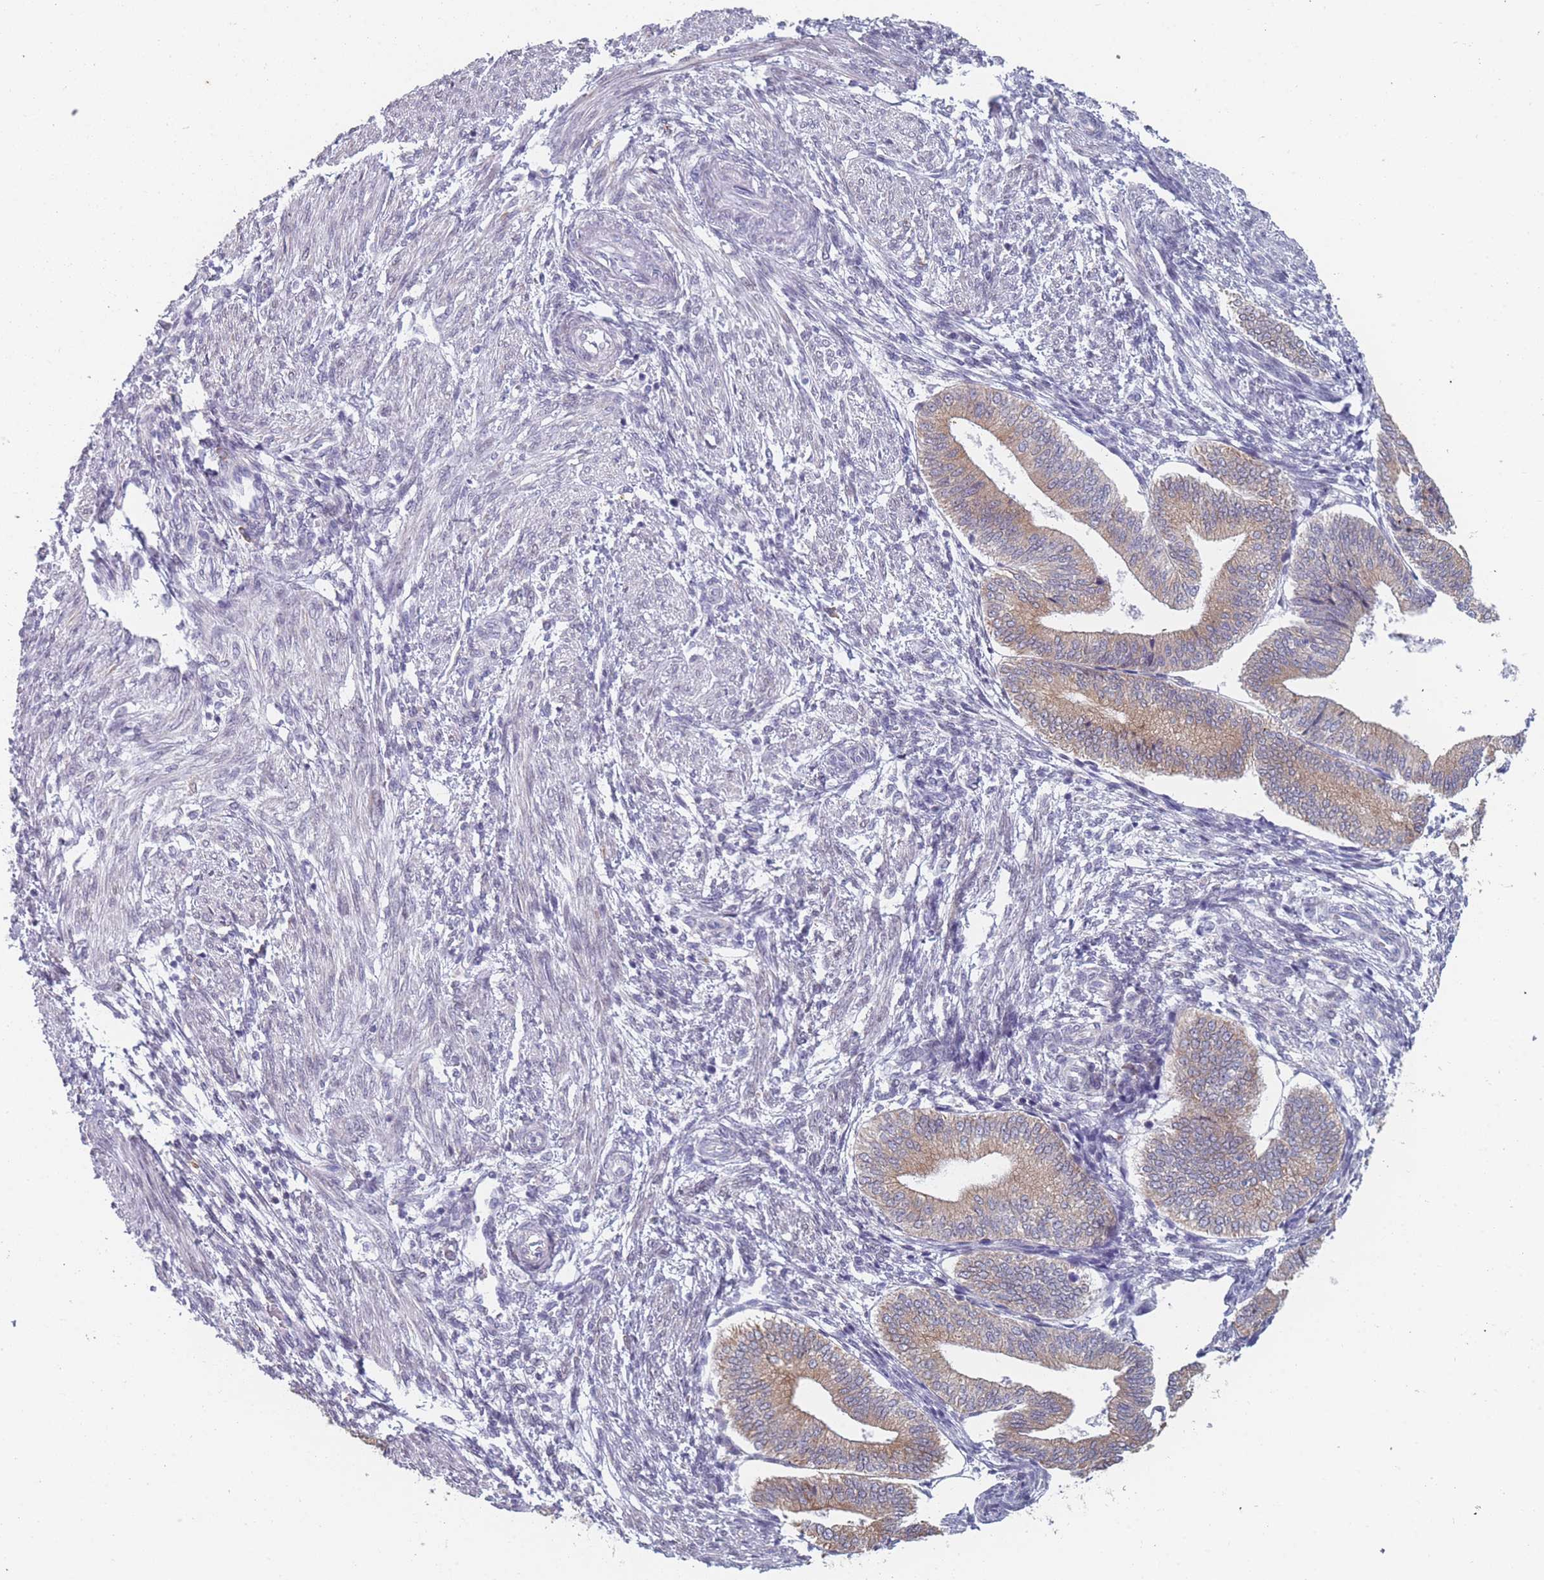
{"staining": {"intensity": "negative", "quantity": "none", "location": "none"}, "tissue": "endometrium", "cell_type": "Cells in endometrial stroma", "image_type": "normal", "snomed": [{"axis": "morphology", "description": "Normal tissue, NOS"}, {"axis": "topography", "description": "Endometrium"}], "caption": "A high-resolution photomicrograph shows immunohistochemistry (IHC) staining of unremarkable endometrium, which demonstrates no significant staining in cells in endometrial stroma. (Stains: DAB (3,3'-diaminobenzidine) IHC with hematoxylin counter stain, Microscopy: brightfield microscopy at high magnification).", "gene": "TMED10", "patient": {"sex": "female", "age": 34}}